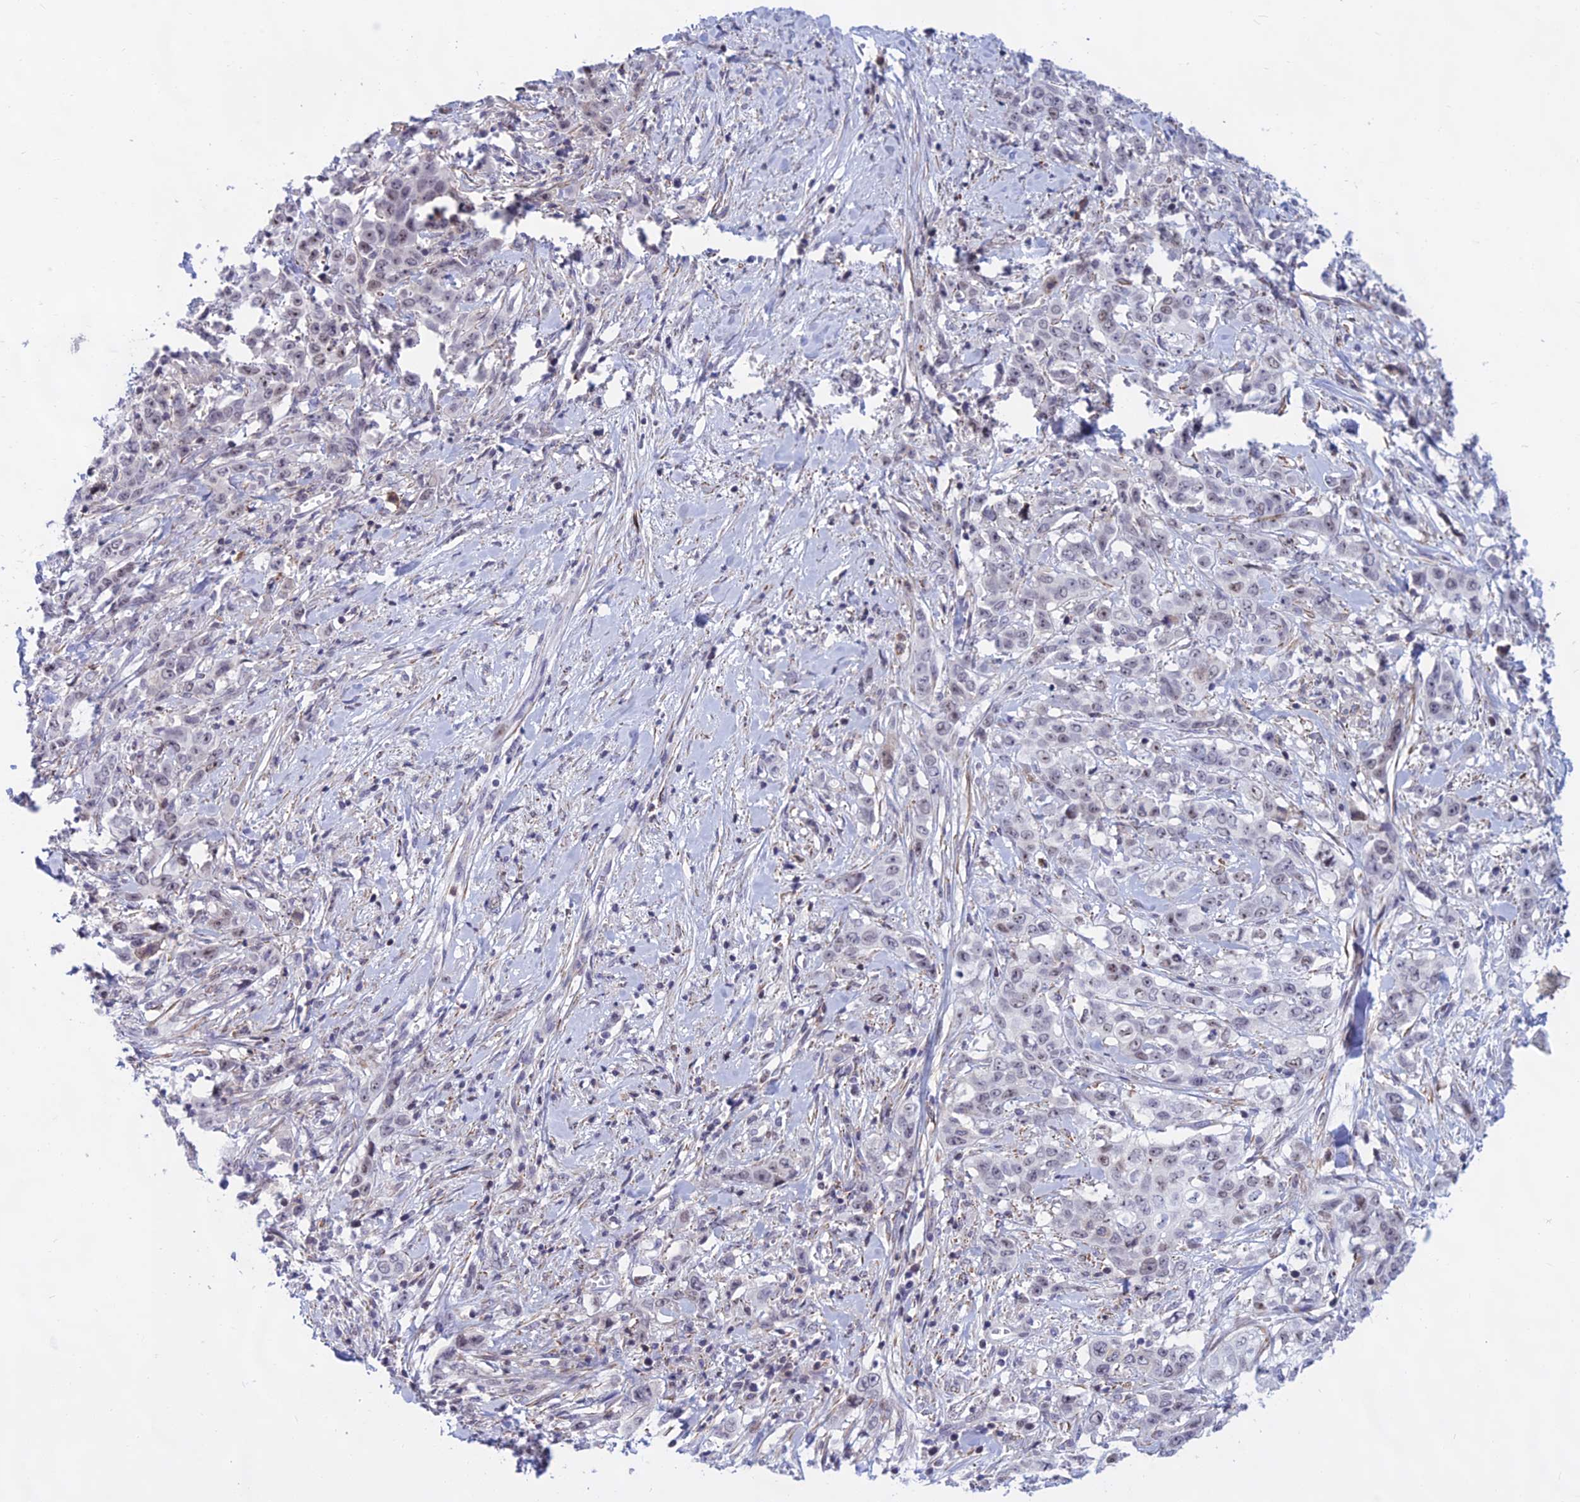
{"staining": {"intensity": "weak", "quantity": "<25%", "location": "nuclear"}, "tissue": "stomach cancer", "cell_type": "Tumor cells", "image_type": "cancer", "snomed": [{"axis": "morphology", "description": "Adenocarcinoma, NOS"}, {"axis": "topography", "description": "Stomach, upper"}], "caption": "Tumor cells show no significant positivity in stomach adenocarcinoma. (DAB (3,3'-diaminobenzidine) immunohistochemistry (IHC), high magnification).", "gene": "KRR1", "patient": {"sex": "male", "age": 62}}